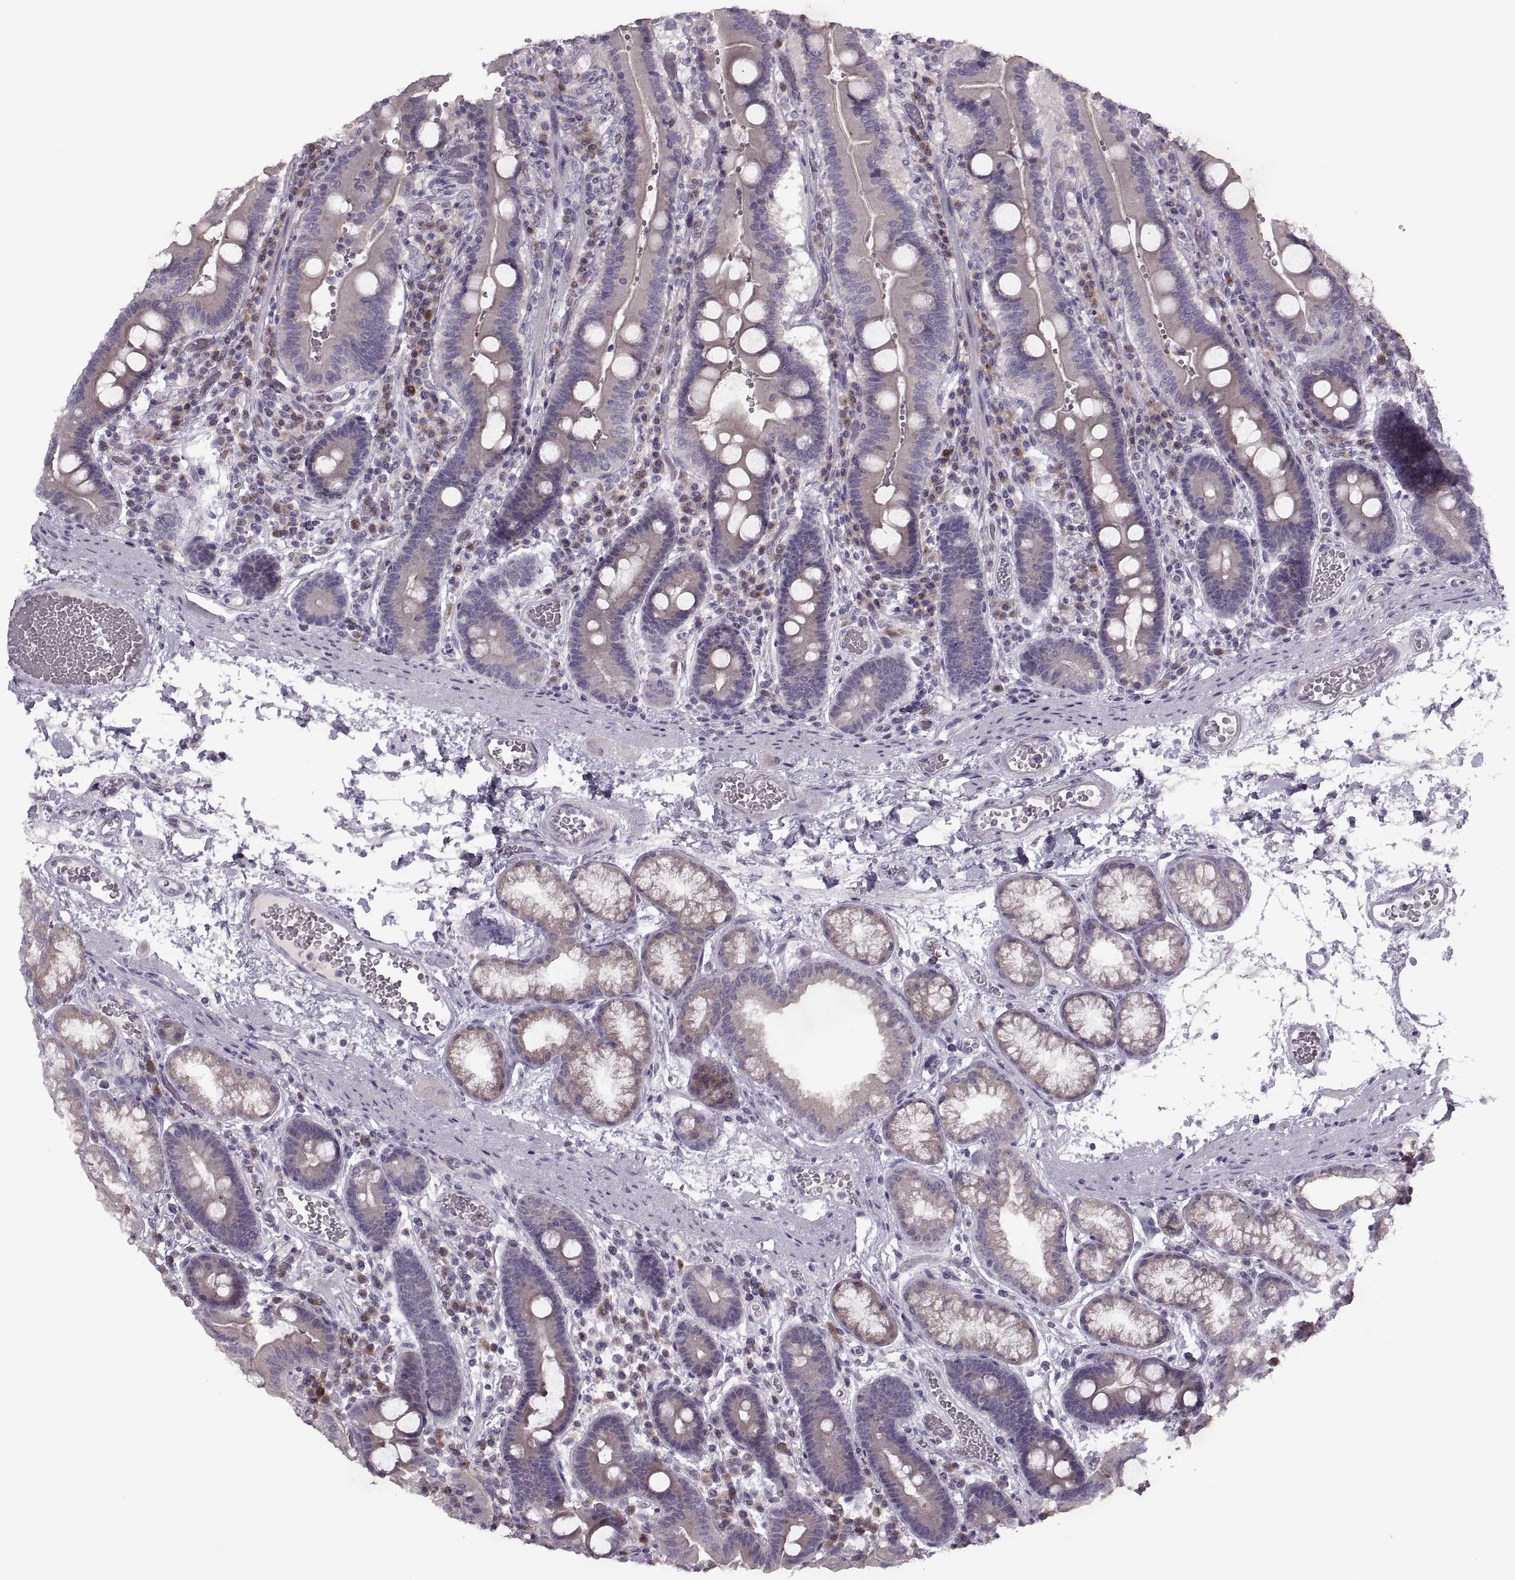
{"staining": {"intensity": "weak", "quantity": "25%-75%", "location": "cytoplasmic/membranous"}, "tissue": "duodenum", "cell_type": "Glandular cells", "image_type": "normal", "snomed": [{"axis": "morphology", "description": "Normal tissue, NOS"}, {"axis": "topography", "description": "Duodenum"}], "caption": "Immunohistochemistry staining of normal duodenum, which exhibits low levels of weak cytoplasmic/membranous expression in approximately 25%-75% of glandular cells indicating weak cytoplasmic/membranous protein expression. The staining was performed using DAB (brown) for protein detection and nuclei were counterstained in hematoxylin (blue).", "gene": "H2AP", "patient": {"sex": "female", "age": 62}}